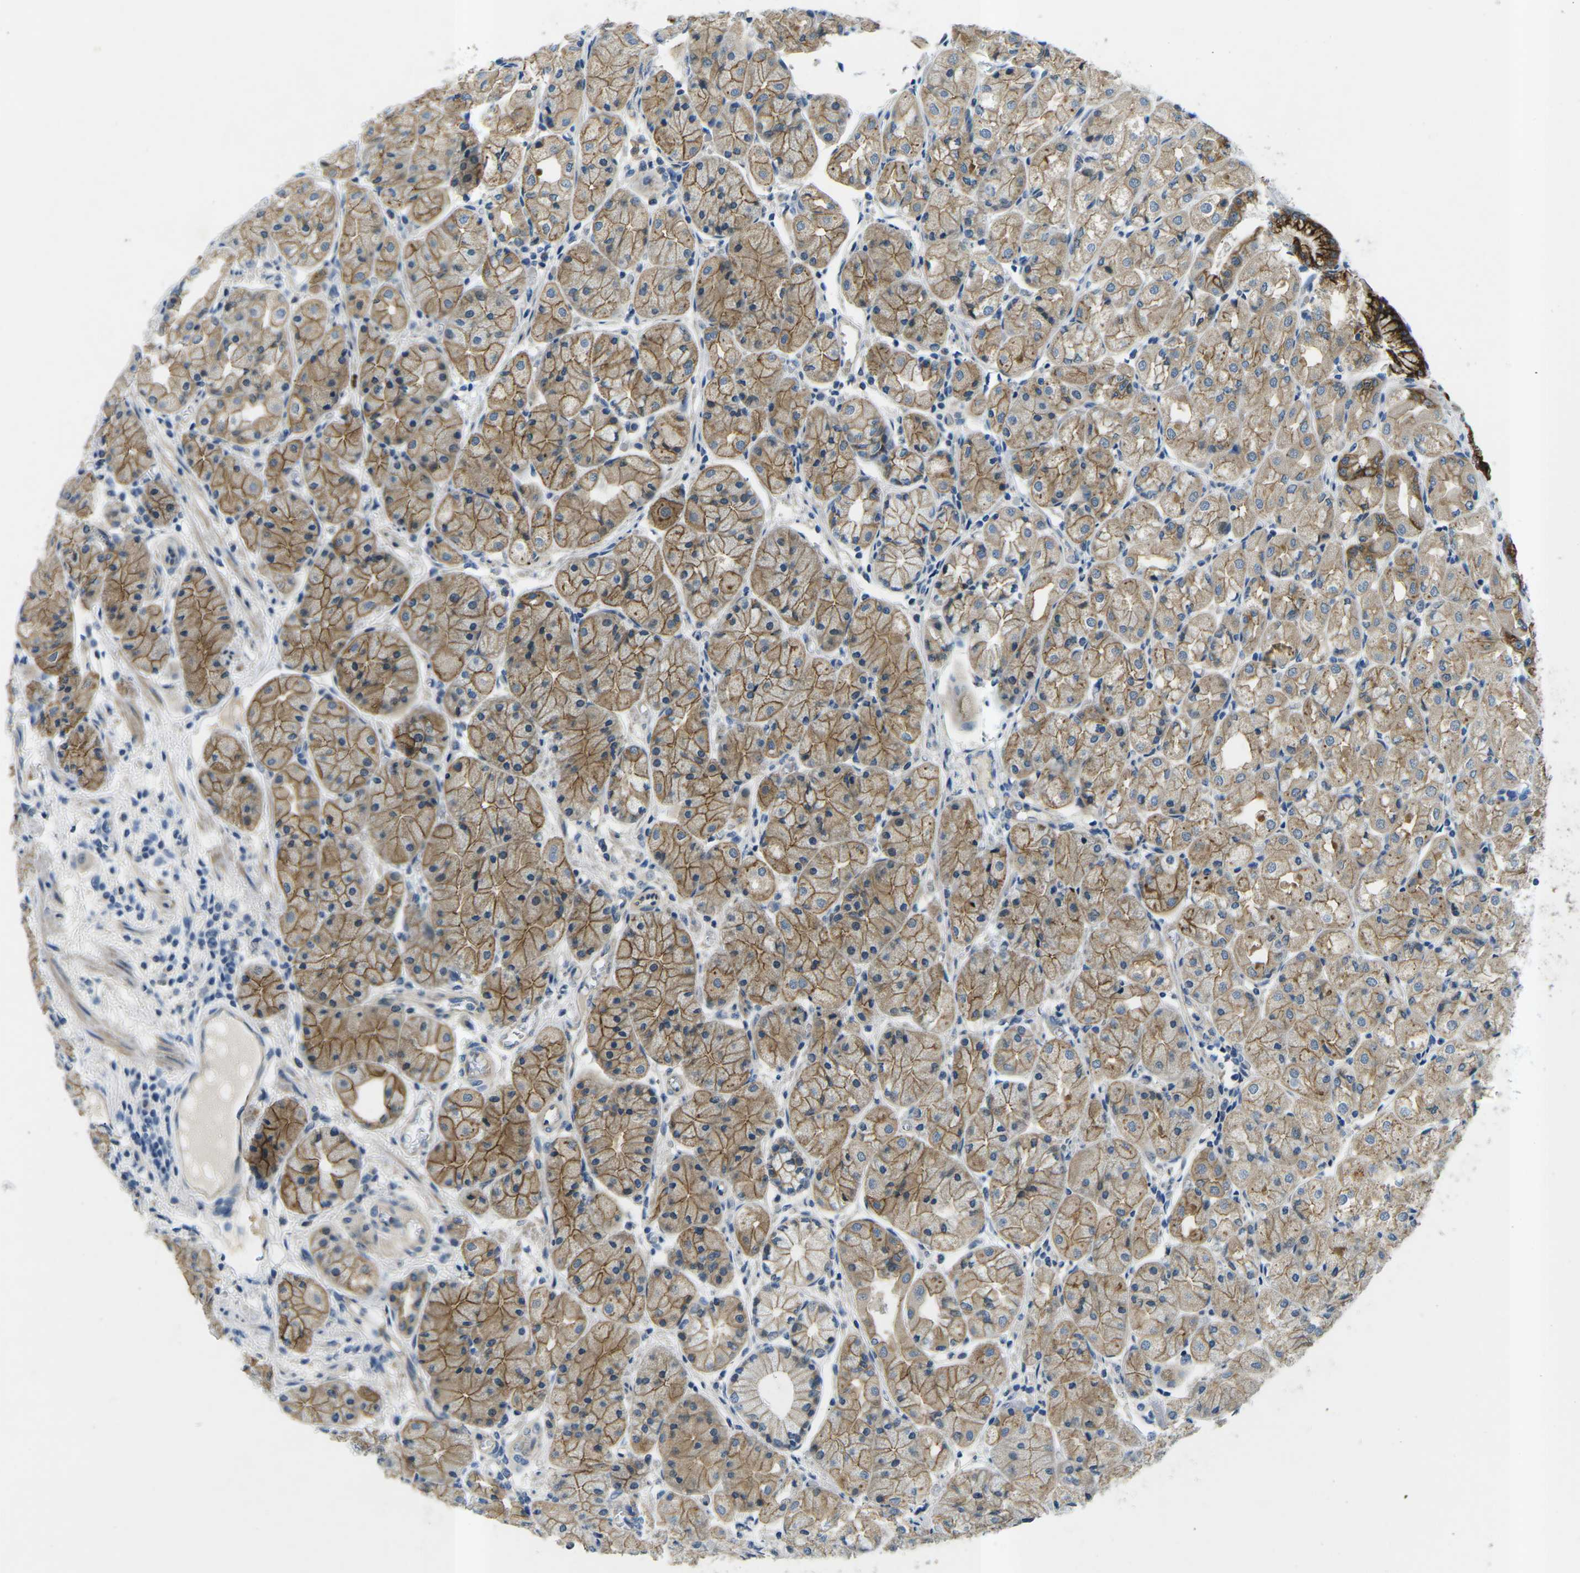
{"staining": {"intensity": "strong", "quantity": ">75%", "location": "cytoplasmic/membranous"}, "tissue": "stomach", "cell_type": "Glandular cells", "image_type": "normal", "snomed": [{"axis": "morphology", "description": "Normal tissue, NOS"}, {"axis": "topography", "description": "Stomach, upper"}], "caption": "Immunohistochemical staining of normal human stomach reveals high levels of strong cytoplasmic/membranous staining in approximately >75% of glandular cells. Ihc stains the protein of interest in brown and the nuclei are stained blue.", "gene": "CTNND1", "patient": {"sex": "male", "age": 72}}